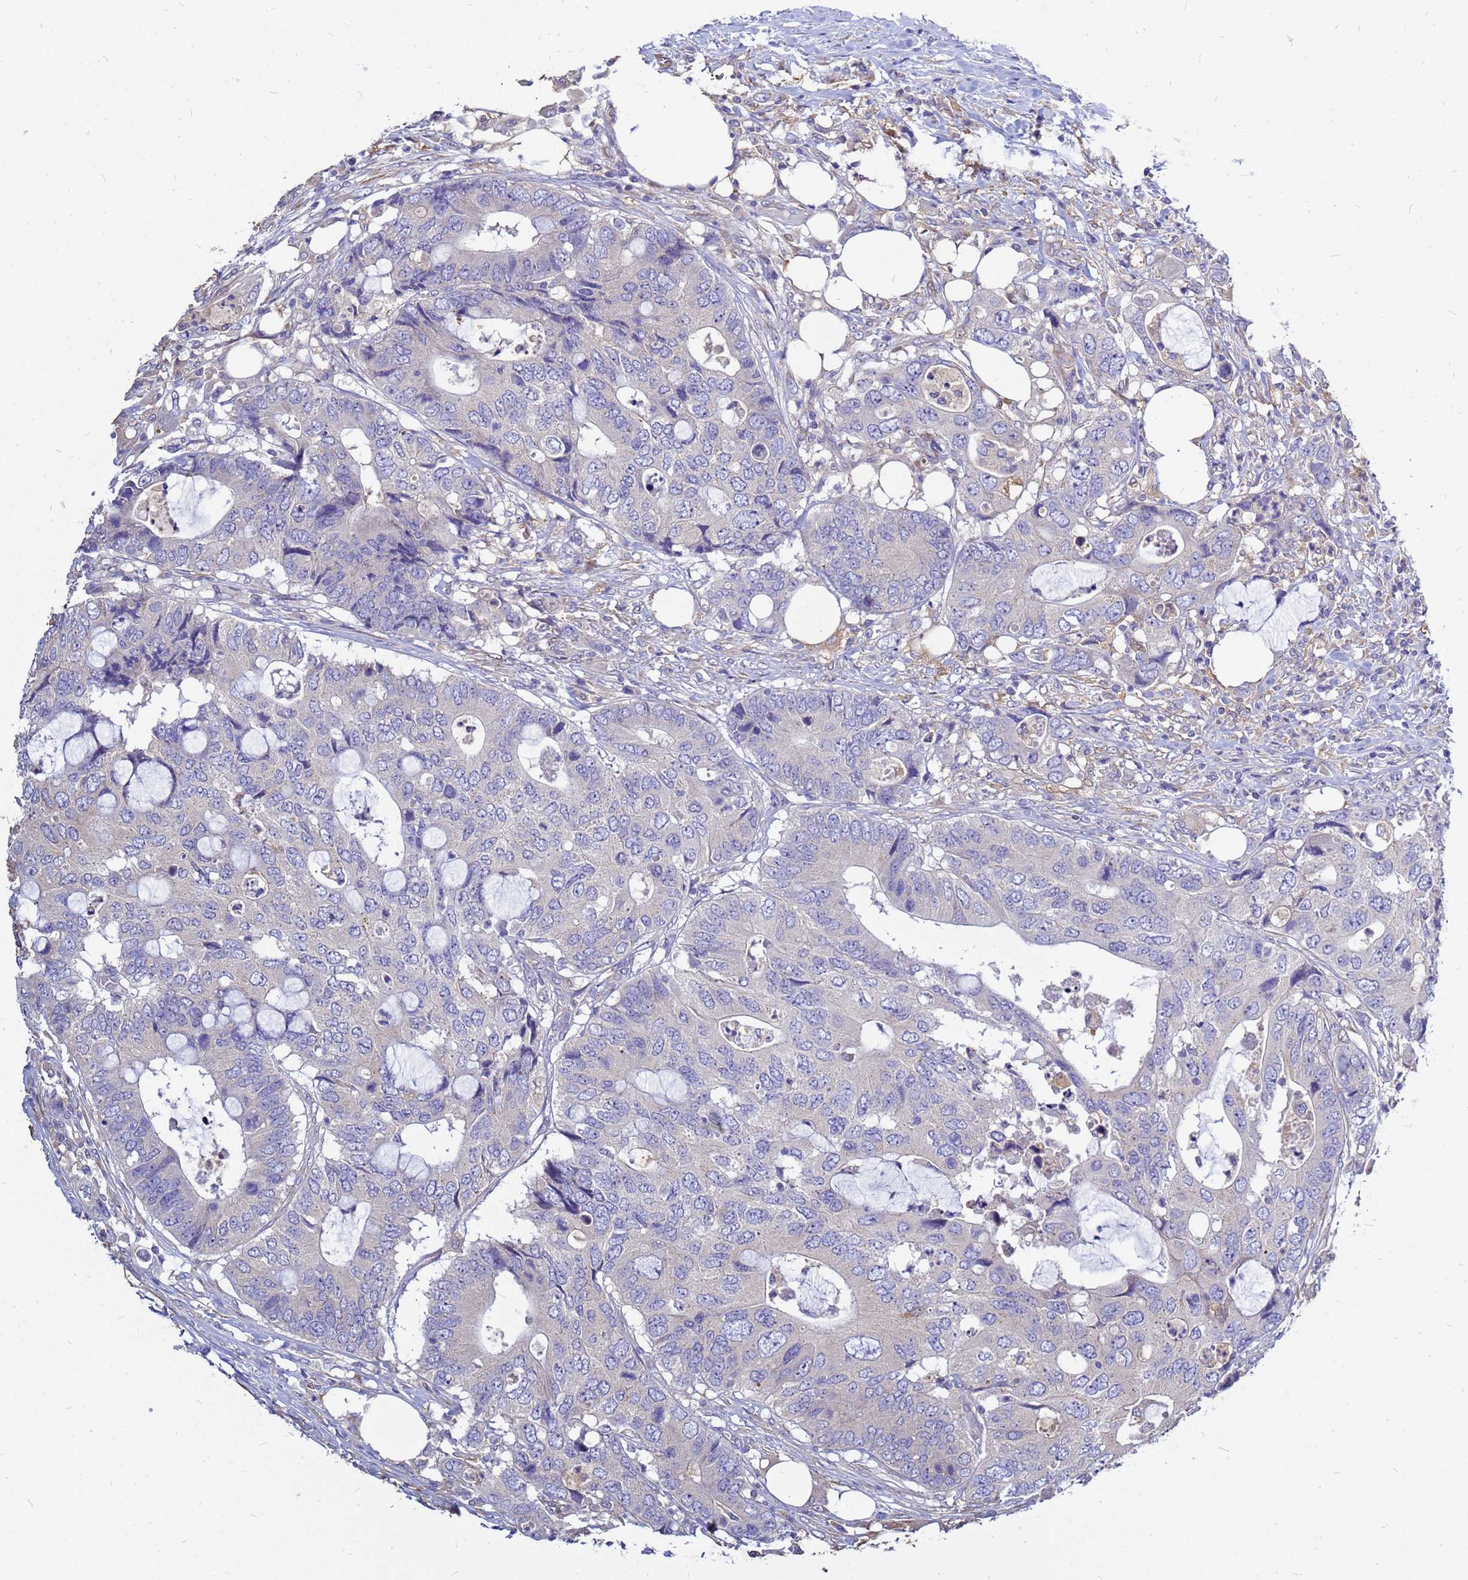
{"staining": {"intensity": "negative", "quantity": "none", "location": "none"}, "tissue": "colorectal cancer", "cell_type": "Tumor cells", "image_type": "cancer", "snomed": [{"axis": "morphology", "description": "Adenocarcinoma, NOS"}, {"axis": "topography", "description": "Colon"}], "caption": "Histopathology image shows no significant protein positivity in tumor cells of adenocarcinoma (colorectal).", "gene": "MOB2", "patient": {"sex": "male", "age": 71}}